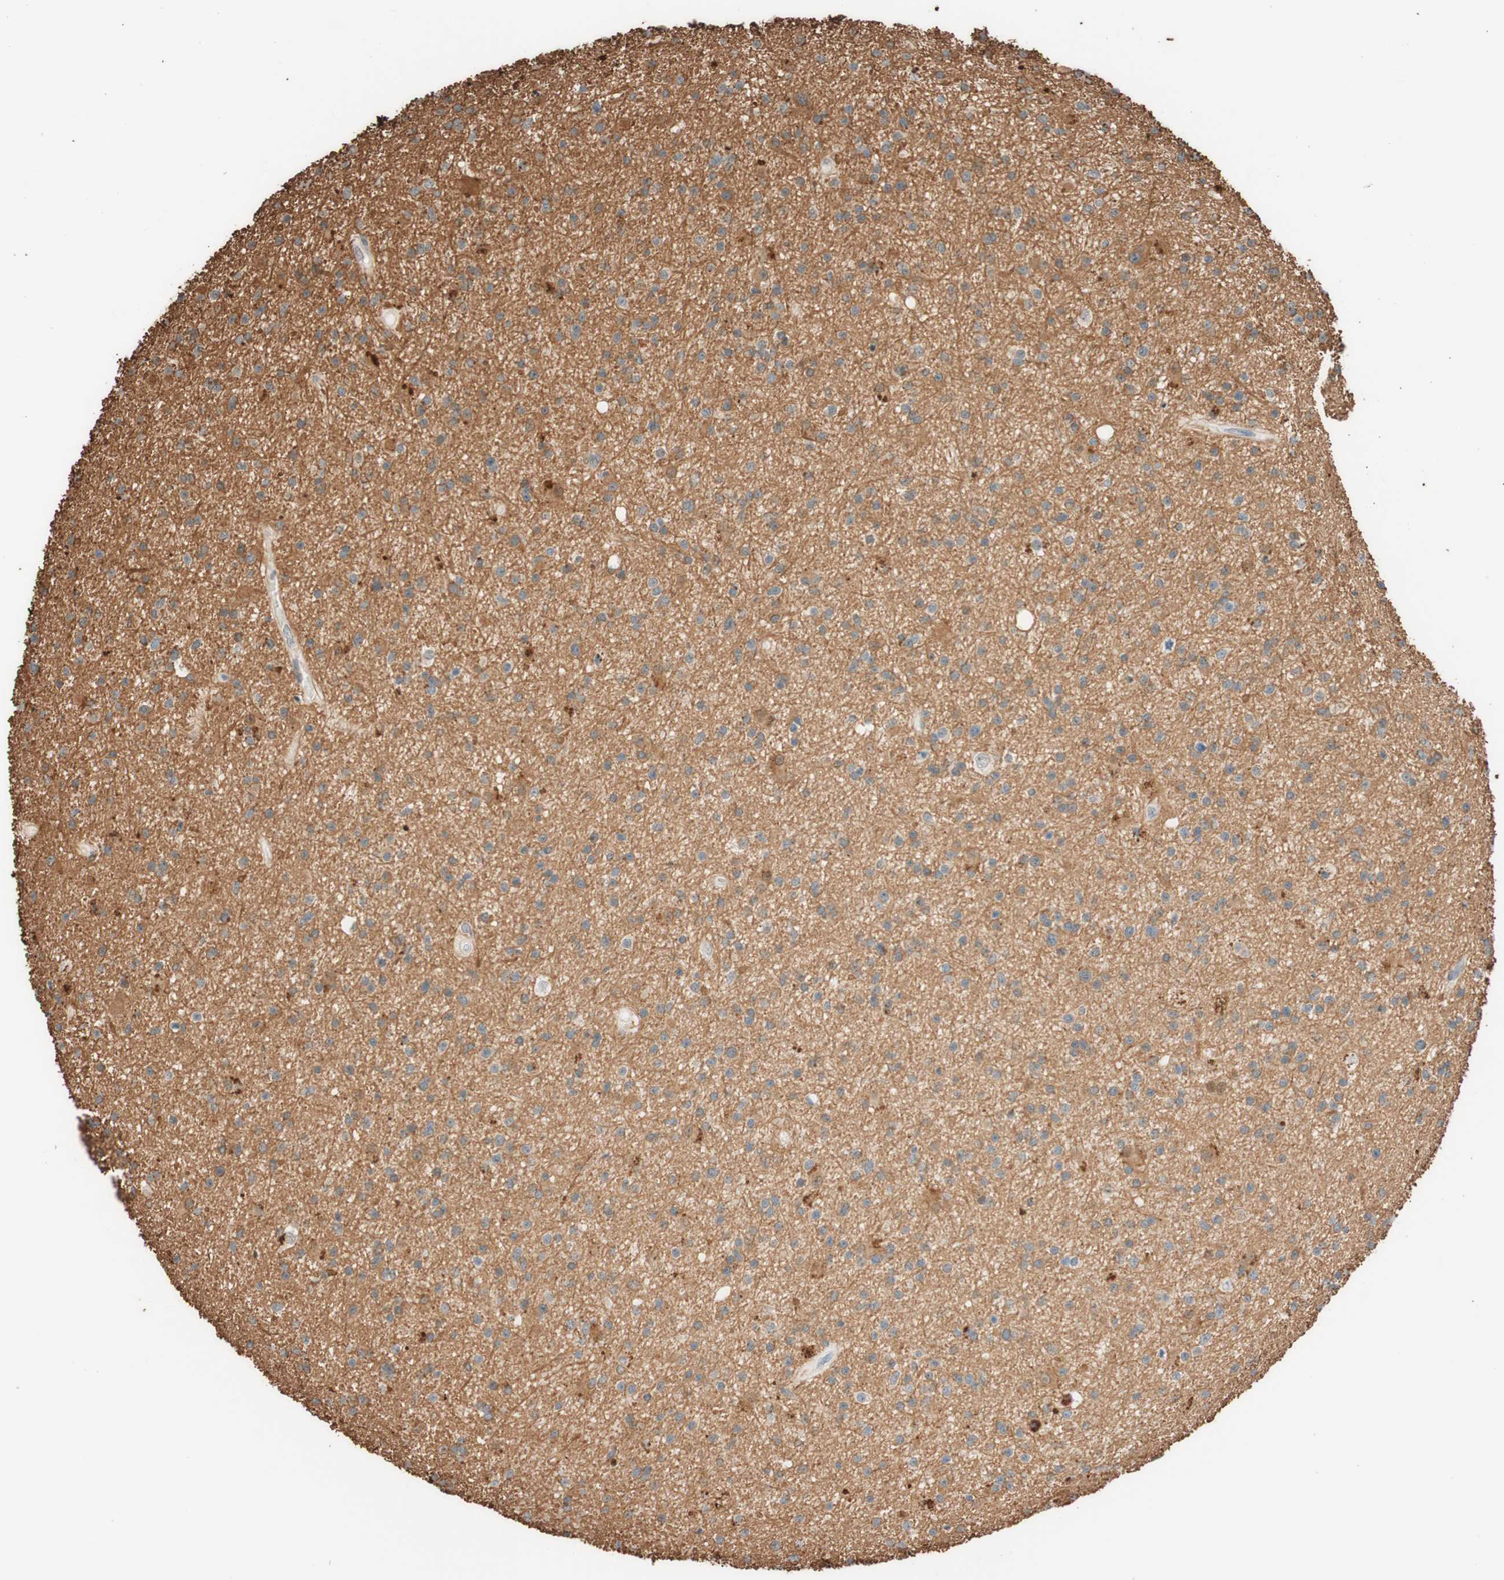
{"staining": {"intensity": "moderate", "quantity": "<25%", "location": "cytoplasmic/membranous"}, "tissue": "glioma", "cell_type": "Tumor cells", "image_type": "cancer", "snomed": [{"axis": "morphology", "description": "Glioma, malignant, High grade"}, {"axis": "topography", "description": "Brain"}], "caption": "Protein staining of glioma tissue displays moderate cytoplasmic/membranous expression in approximately <25% of tumor cells. (DAB IHC with brightfield microscopy, high magnification).", "gene": "CCNC", "patient": {"sex": "male", "age": 33}}